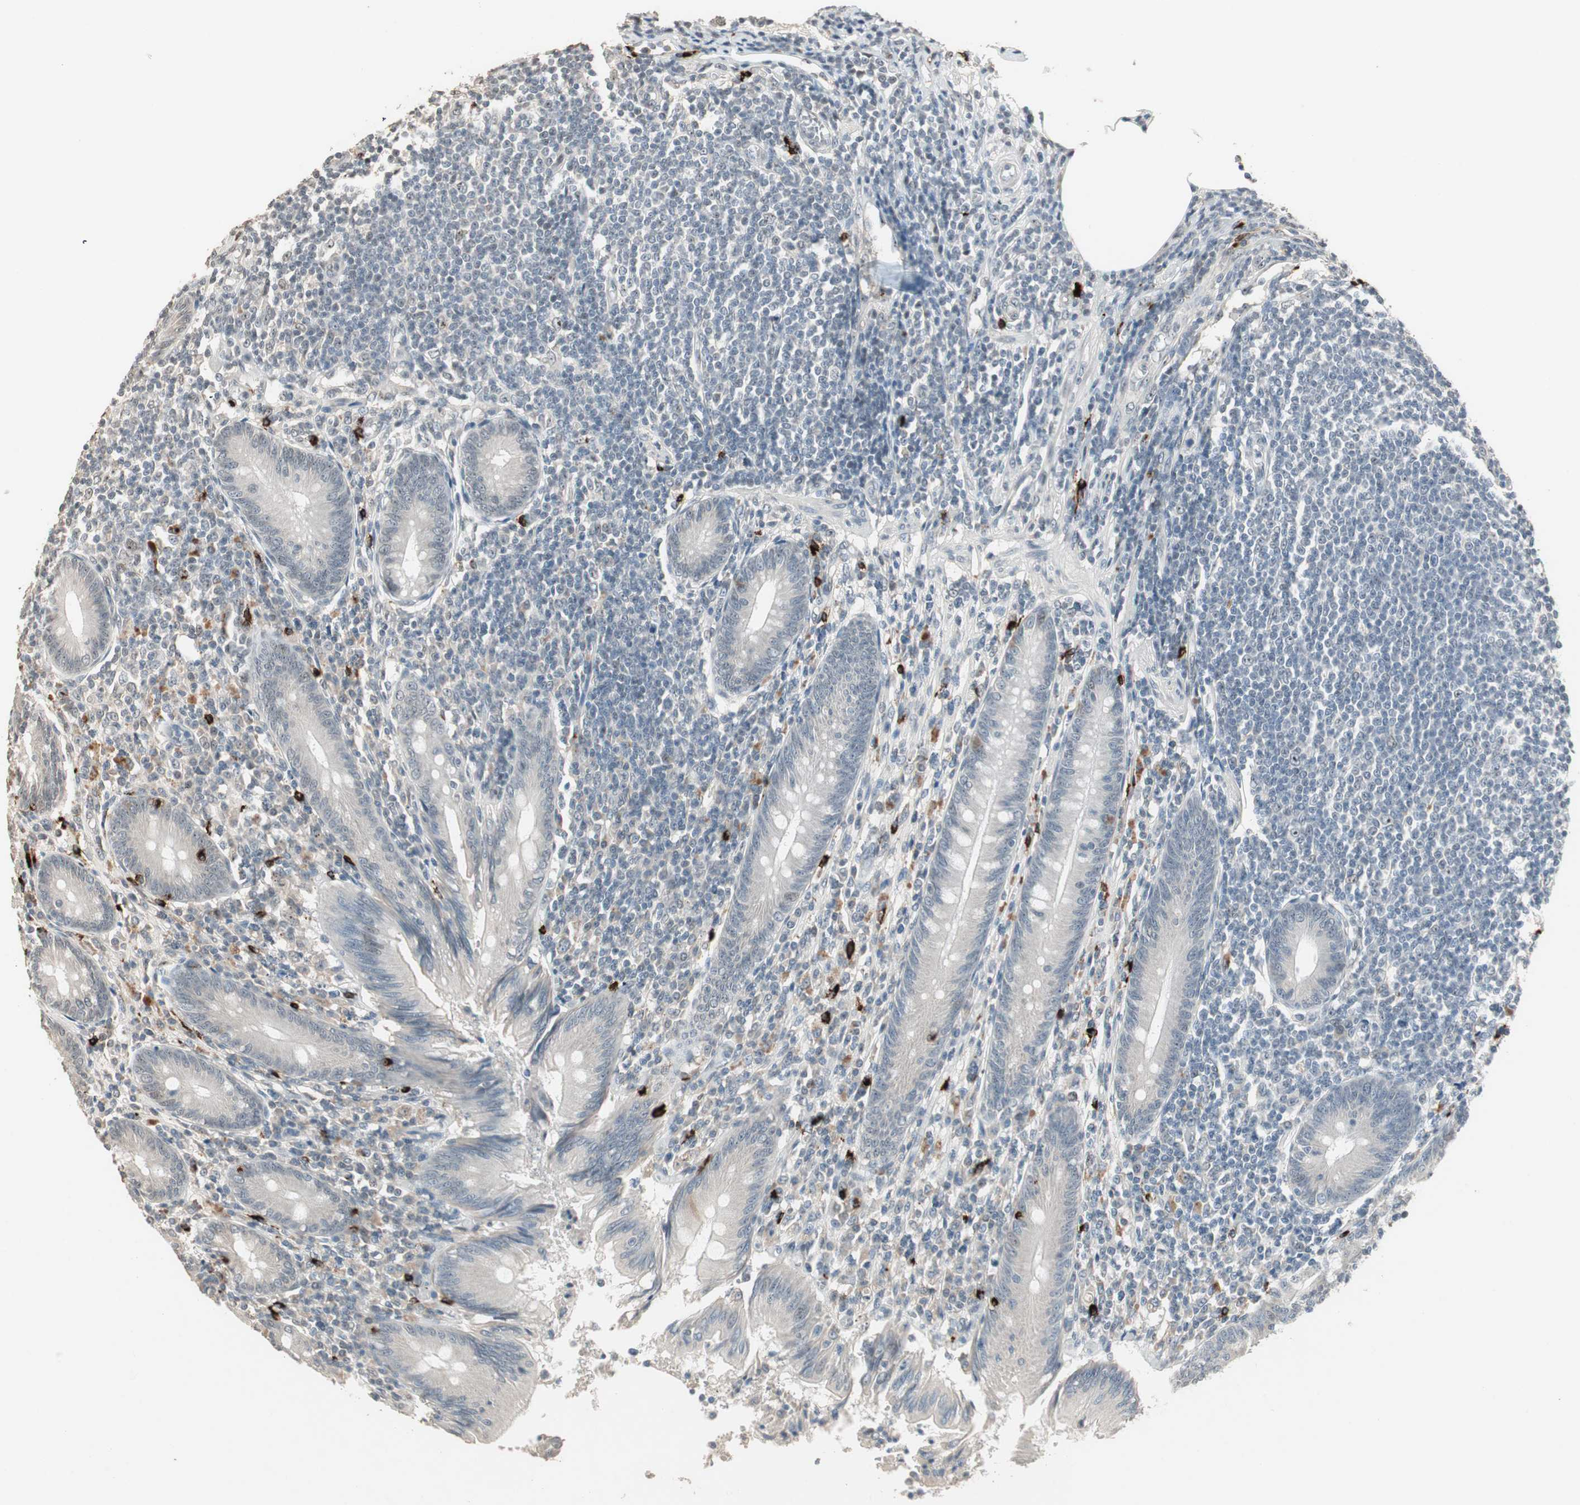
{"staining": {"intensity": "moderate", "quantity": "25%-75%", "location": "nuclear"}, "tissue": "appendix", "cell_type": "Glandular cells", "image_type": "normal", "snomed": [{"axis": "morphology", "description": "Normal tissue, NOS"}, {"axis": "morphology", "description": "Inflammation, NOS"}, {"axis": "topography", "description": "Appendix"}], "caption": "Appendix stained for a protein exhibits moderate nuclear positivity in glandular cells. (Stains: DAB (3,3'-diaminobenzidine) in brown, nuclei in blue, Microscopy: brightfield microscopy at high magnification).", "gene": "ETV4", "patient": {"sex": "male", "age": 46}}